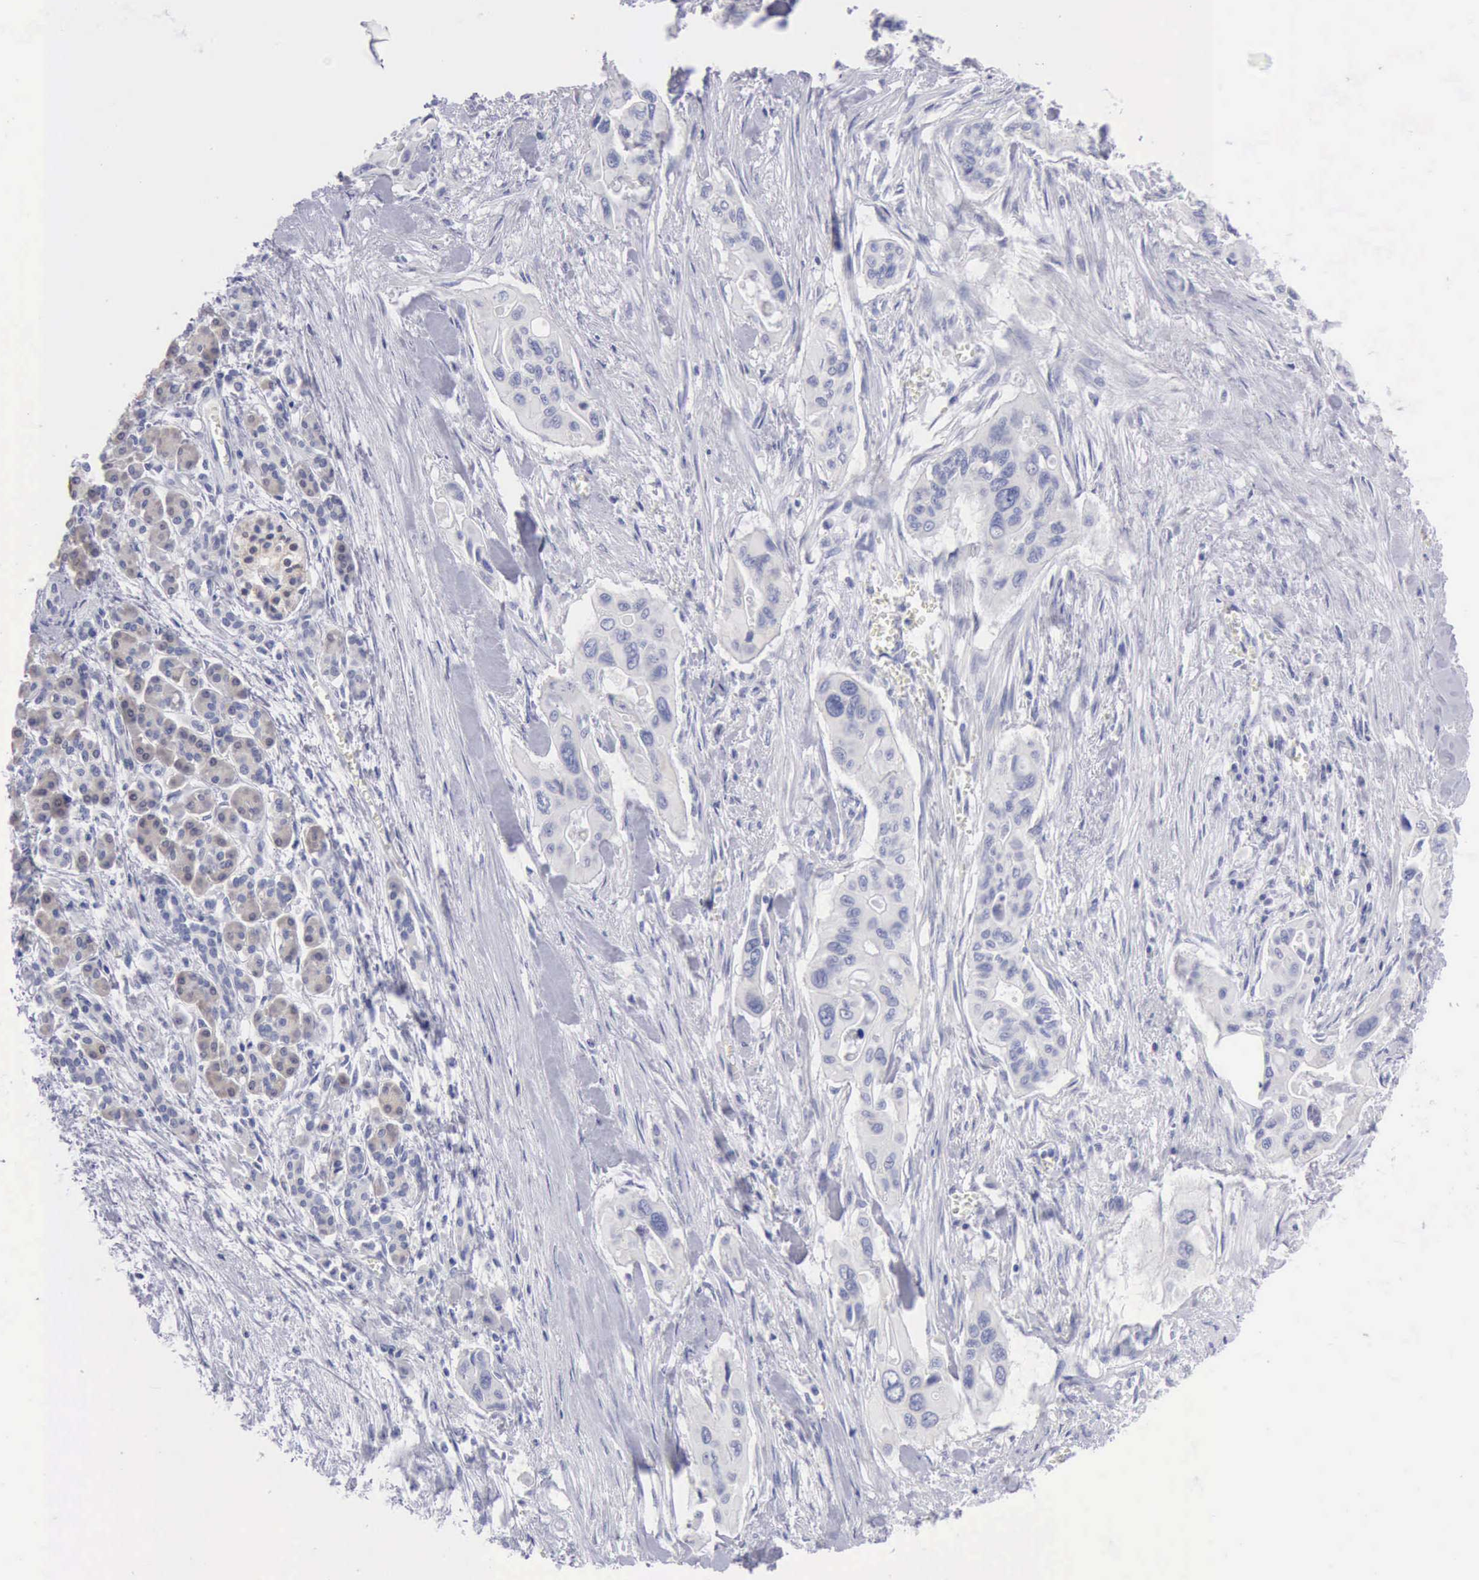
{"staining": {"intensity": "negative", "quantity": "none", "location": "none"}, "tissue": "pancreatic cancer", "cell_type": "Tumor cells", "image_type": "cancer", "snomed": [{"axis": "morphology", "description": "Adenocarcinoma, NOS"}, {"axis": "topography", "description": "Pancreas"}], "caption": "This is an immunohistochemistry (IHC) photomicrograph of pancreatic cancer (adenocarcinoma). There is no expression in tumor cells.", "gene": "ANGEL1", "patient": {"sex": "male", "age": 77}}